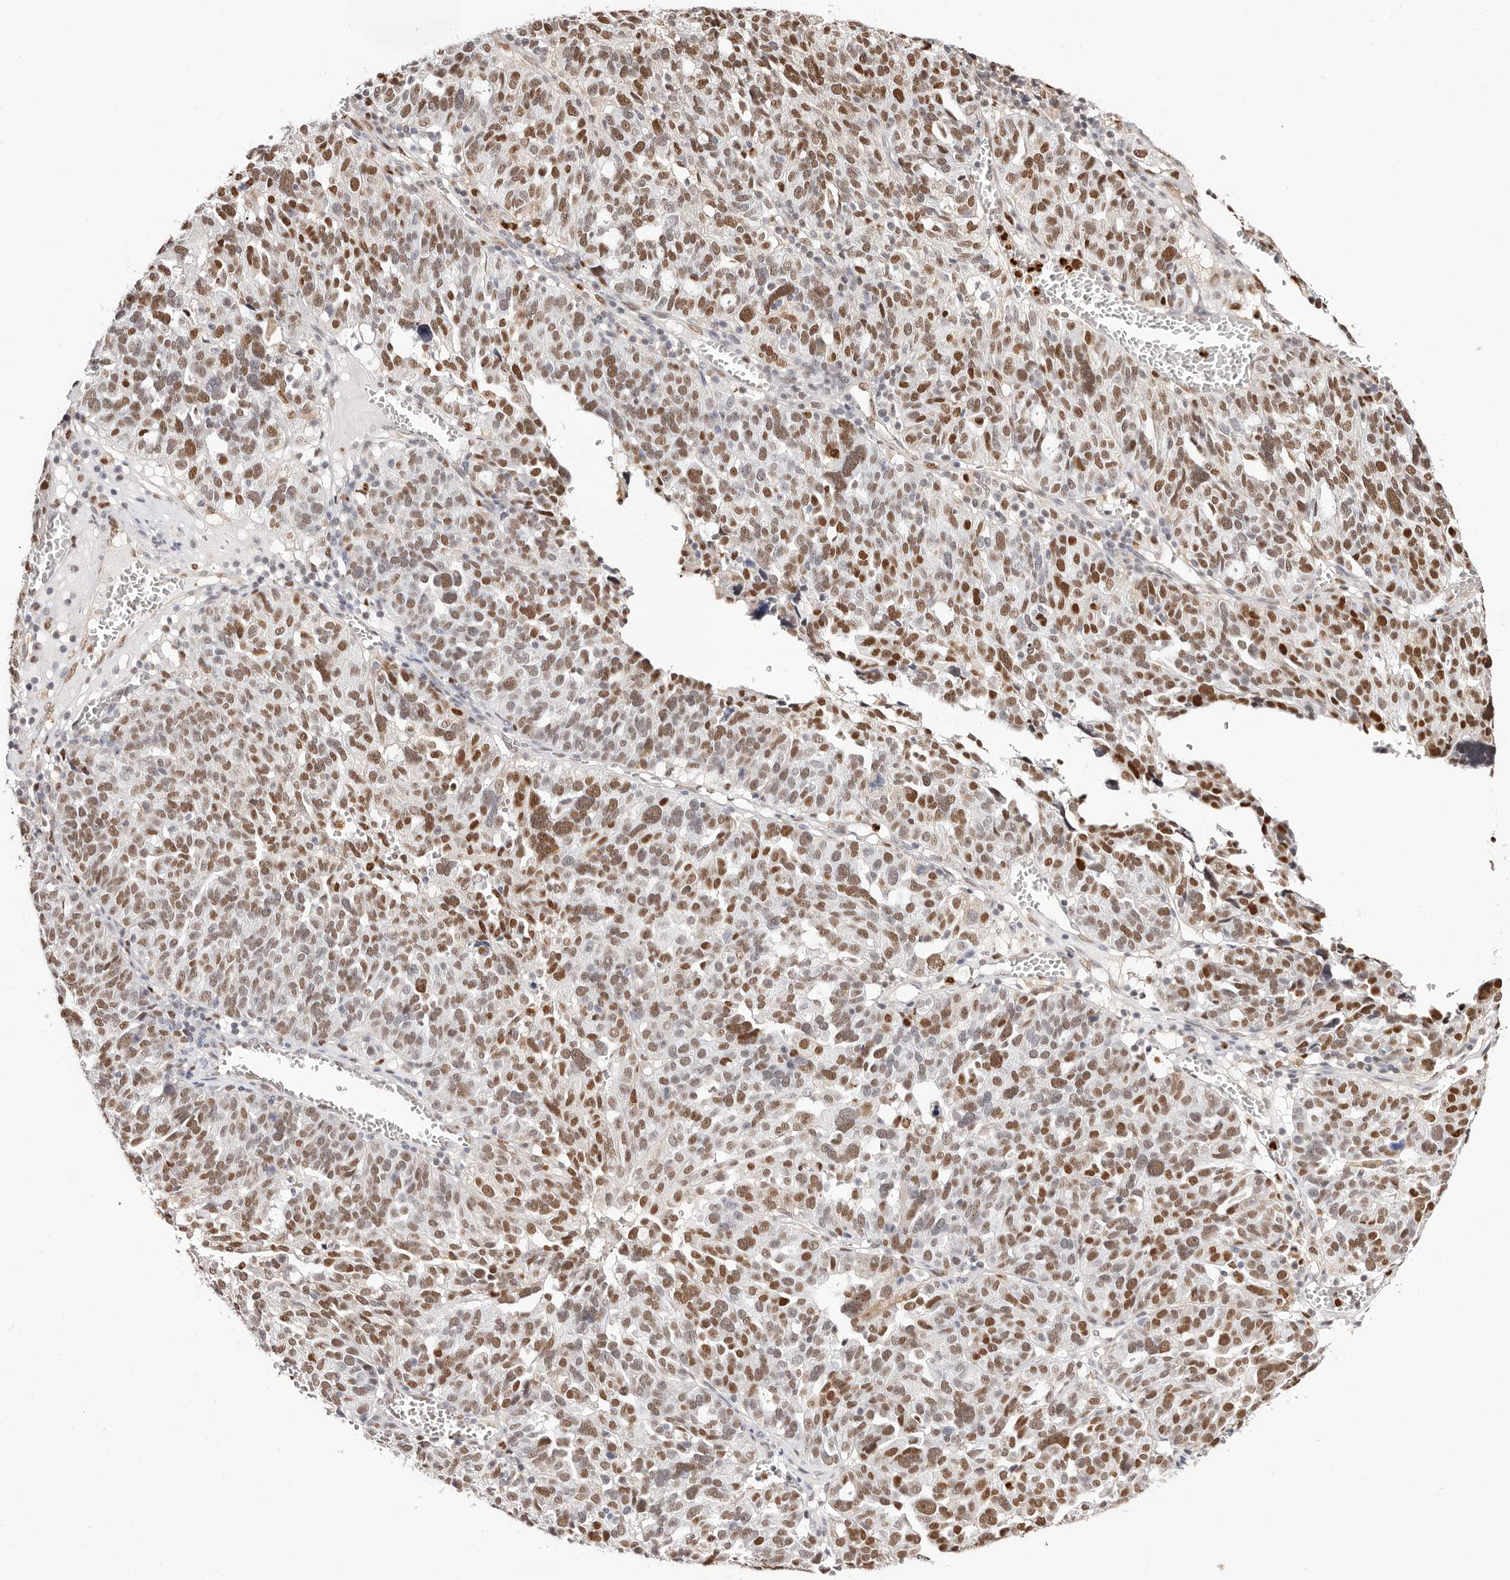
{"staining": {"intensity": "moderate", "quantity": ">75%", "location": "nuclear"}, "tissue": "ovarian cancer", "cell_type": "Tumor cells", "image_type": "cancer", "snomed": [{"axis": "morphology", "description": "Cystadenocarcinoma, serous, NOS"}, {"axis": "topography", "description": "Ovary"}], "caption": "Moderate nuclear protein positivity is present in about >75% of tumor cells in serous cystadenocarcinoma (ovarian).", "gene": "TKT", "patient": {"sex": "female", "age": 59}}